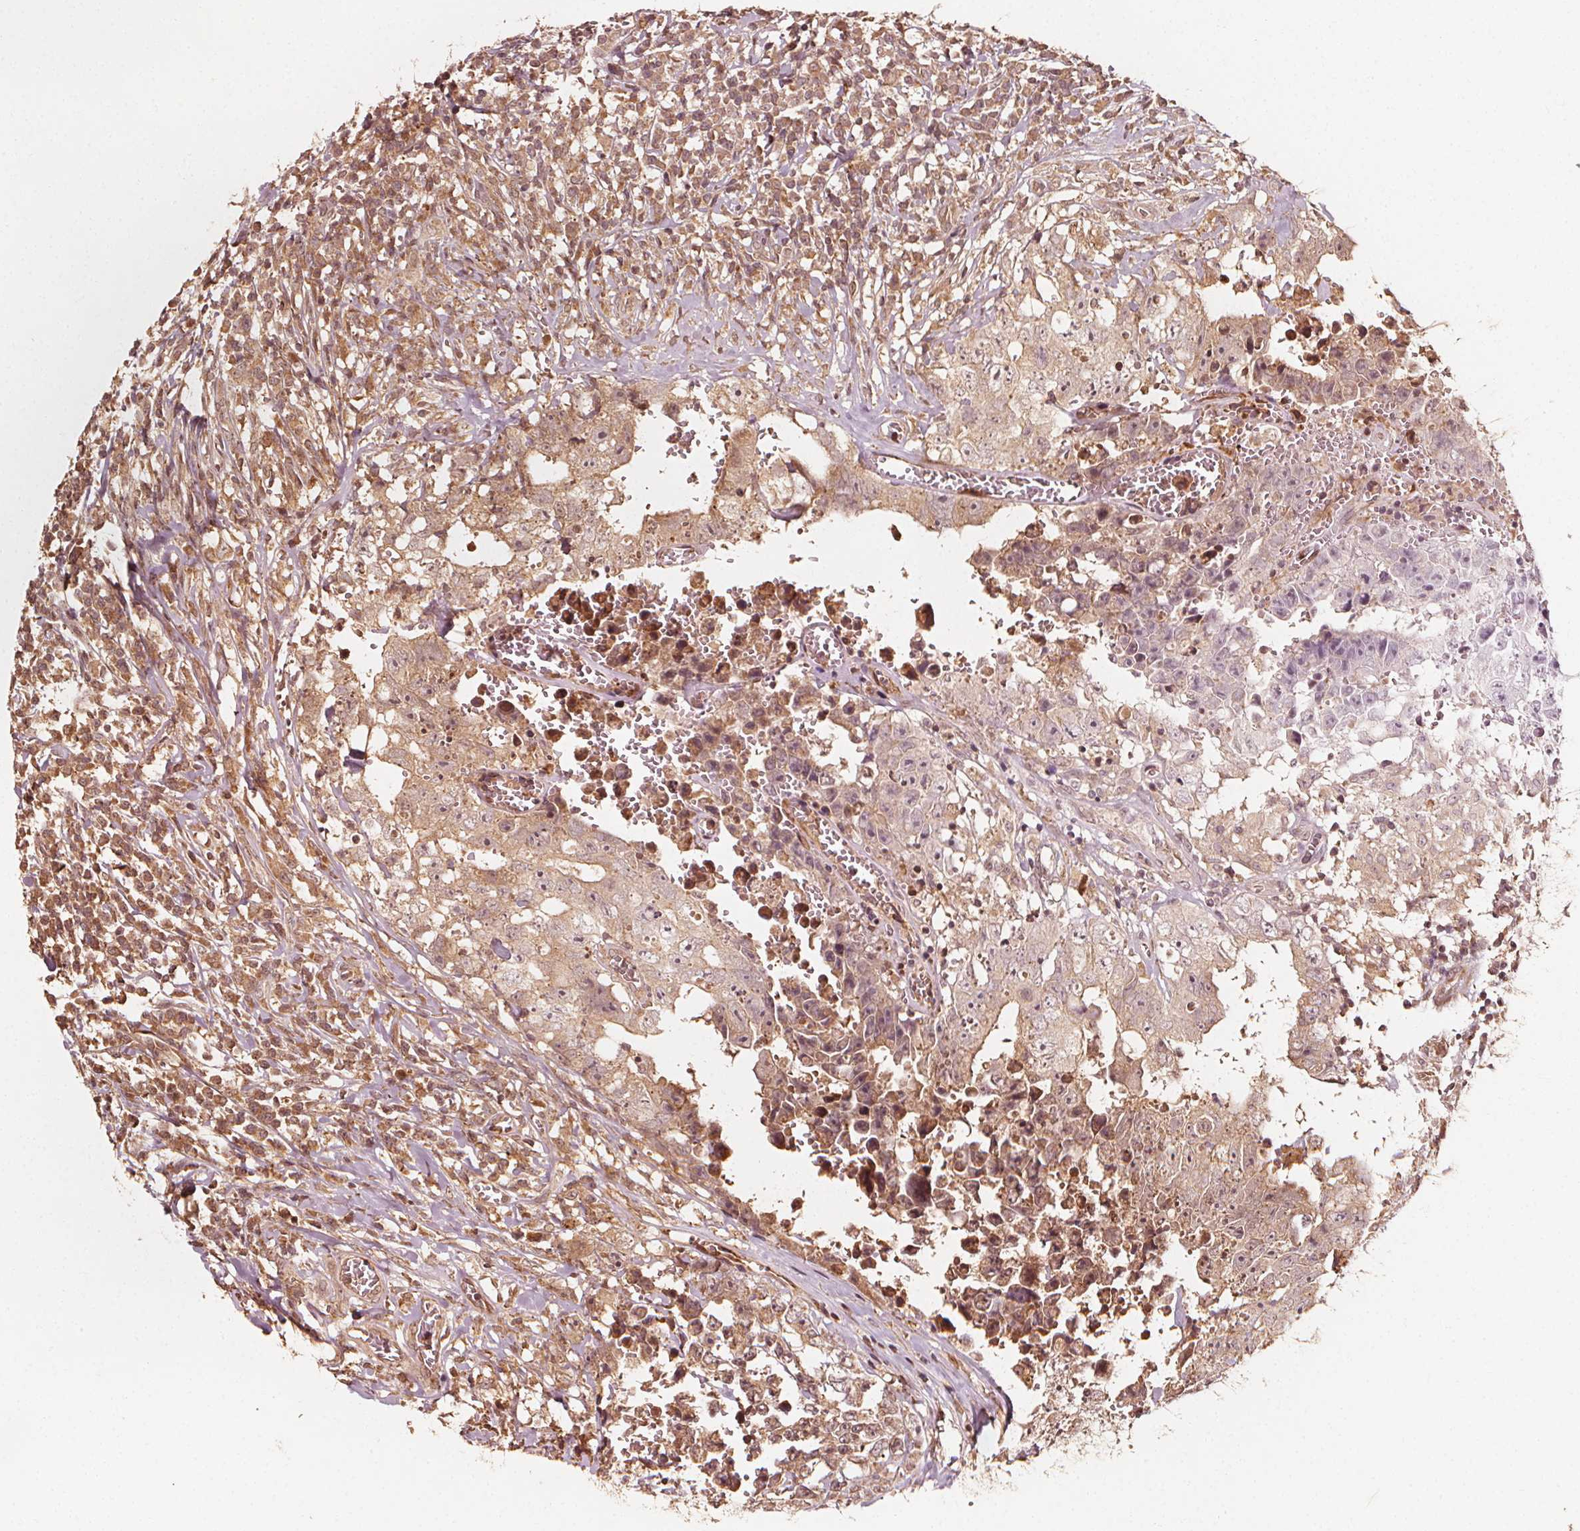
{"staining": {"intensity": "weak", "quantity": "25%-75%", "location": "cytoplasmic/membranous"}, "tissue": "testis cancer", "cell_type": "Tumor cells", "image_type": "cancer", "snomed": [{"axis": "morphology", "description": "Carcinoma, Embryonal, NOS"}, {"axis": "topography", "description": "Testis"}], "caption": "Testis embryonal carcinoma tissue reveals weak cytoplasmic/membranous staining in about 25%-75% of tumor cells, visualized by immunohistochemistry. Immunohistochemistry (ihc) stains the protein of interest in brown and the nuclei are stained blue.", "gene": "NPC1", "patient": {"sex": "male", "age": 36}}